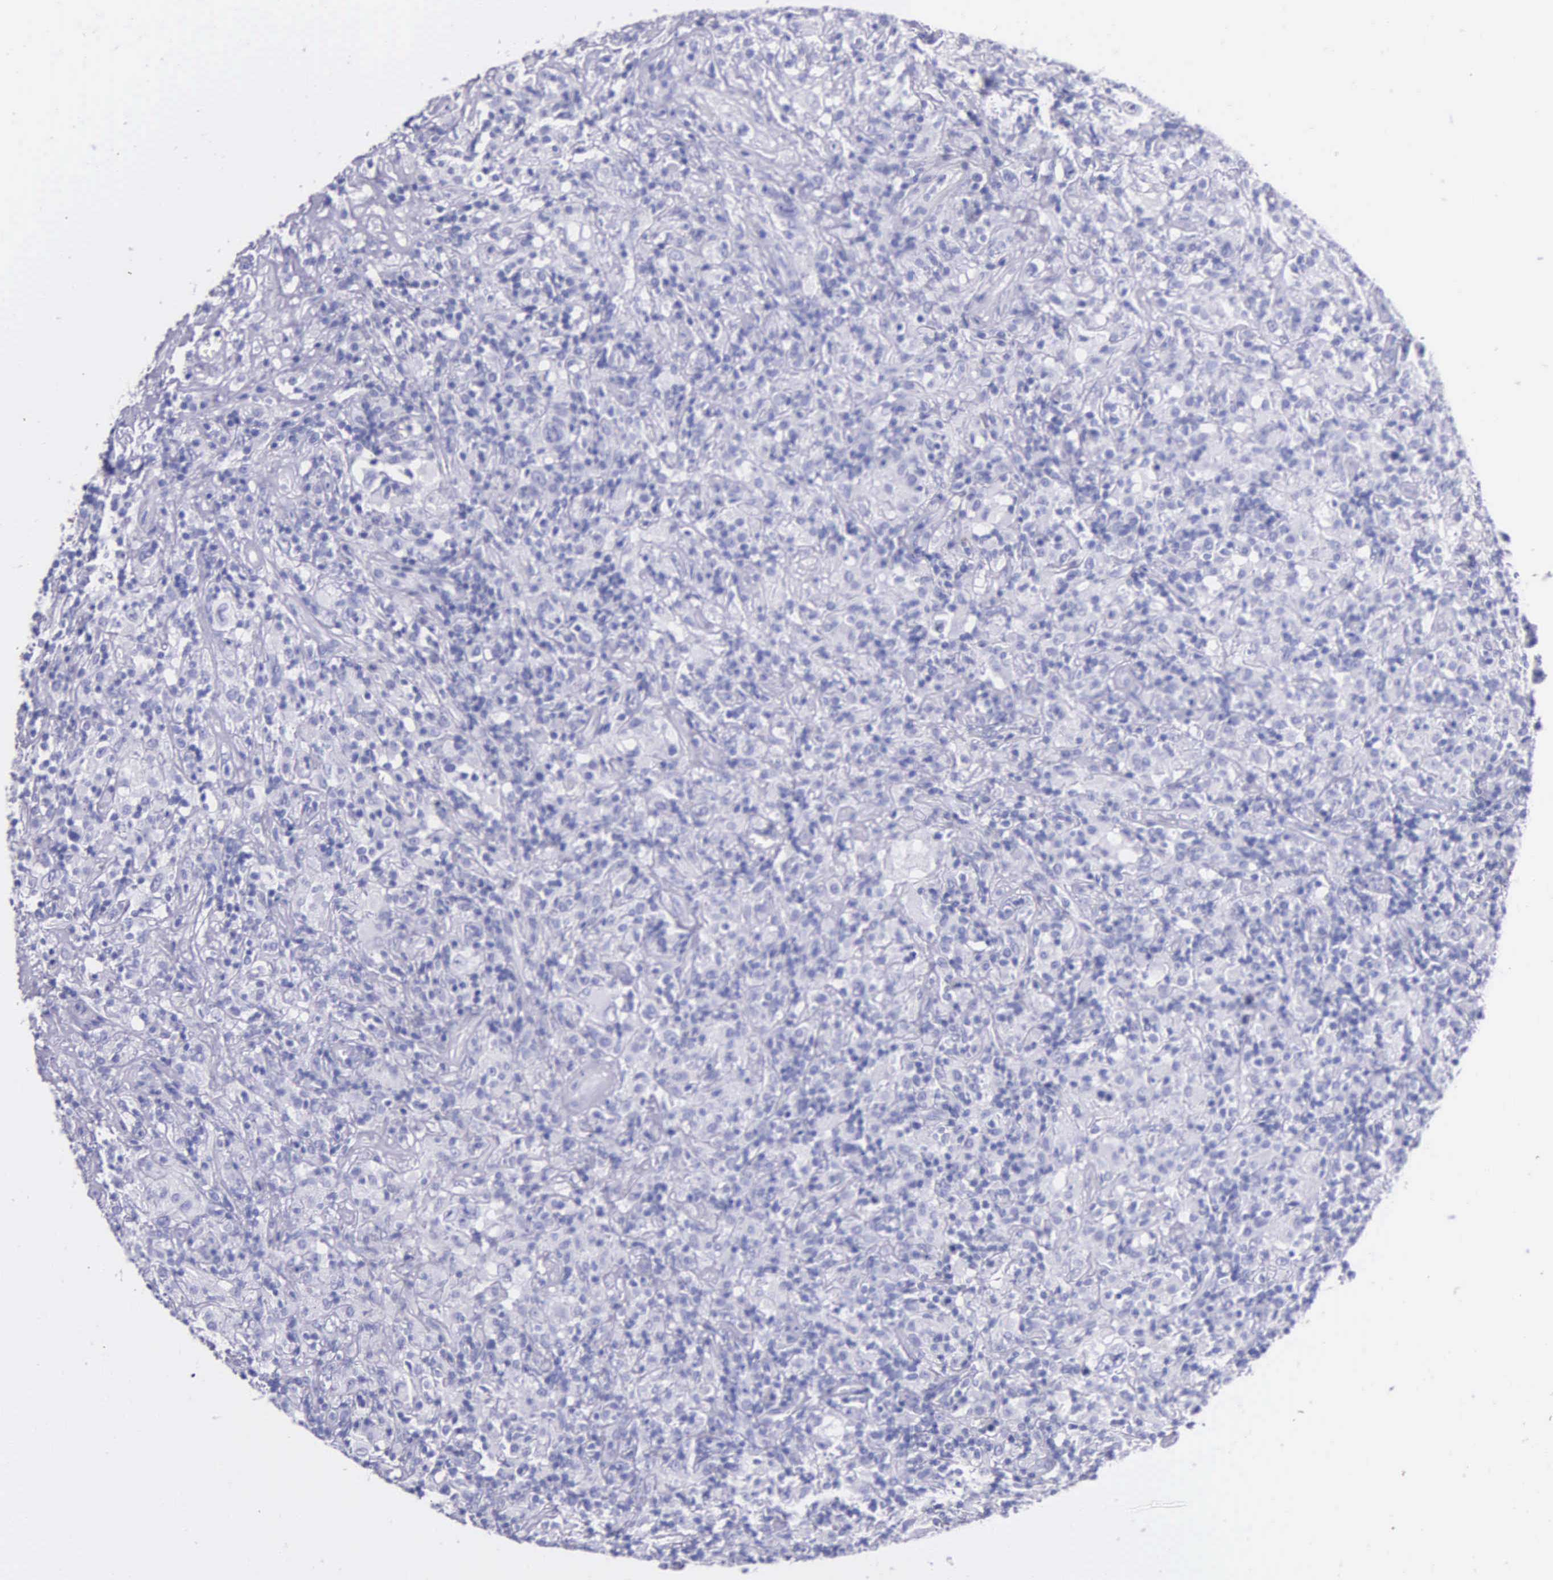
{"staining": {"intensity": "negative", "quantity": "none", "location": "none"}, "tissue": "lymphoma", "cell_type": "Tumor cells", "image_type": "cancer", "snomed": [{"axis": "morphology", "description": "Hodgkin's disease, NOS"}, {"axis": "topography", "description": "Lymph node"}], "caption": "Tumor cells are negative for protein expression in human Hodgkin's disease. (Brightfield microscopy of DAB (3,3'-diaminobenzidine) immunohistochemistry (IHC) at high magnification).", "gene": "KLK3", "patient": {"sex": "male", "age": 46}}